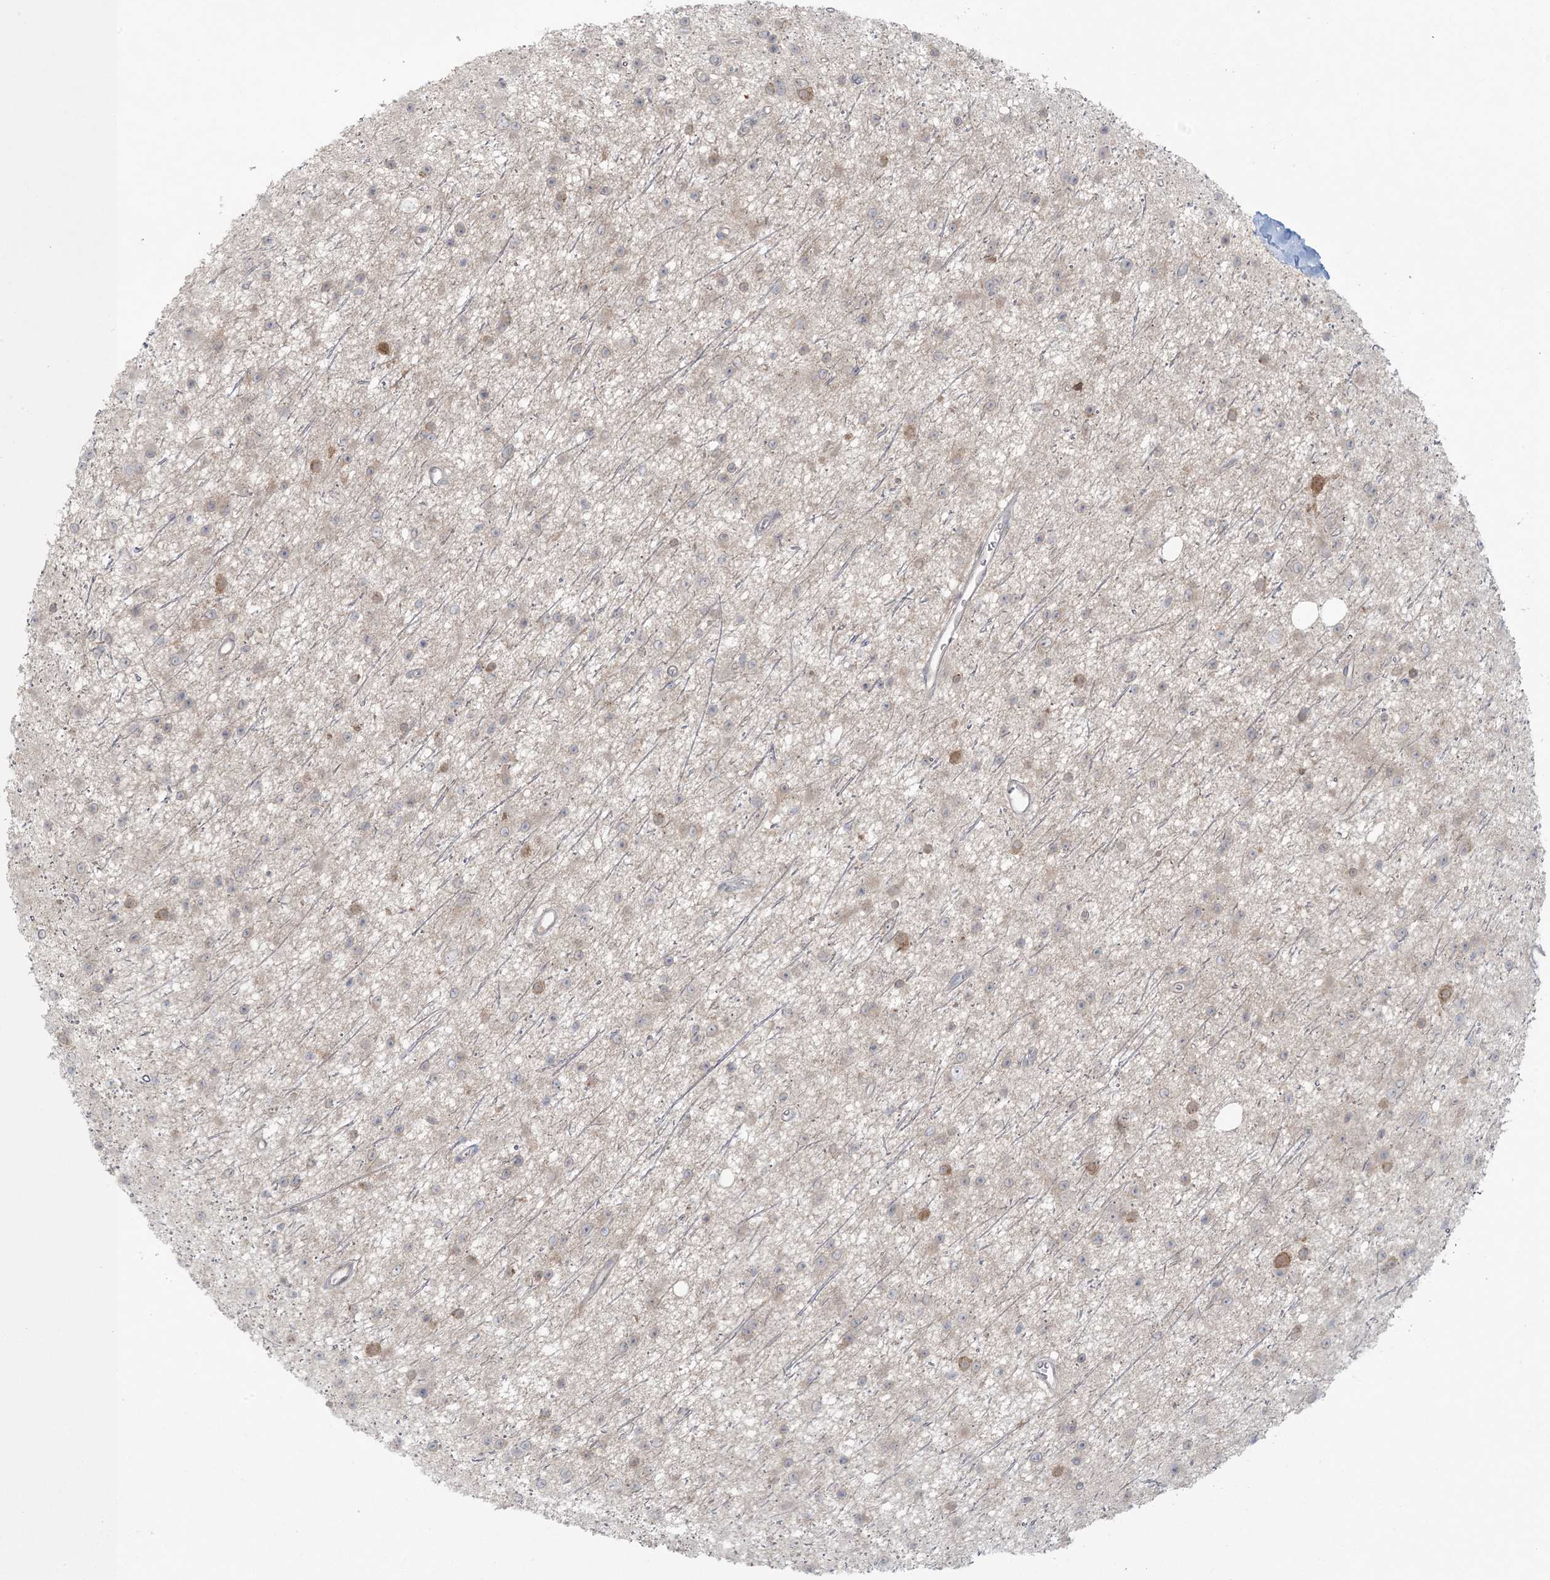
{"staining": {"intensity": "weak", "quantity": "<25%", "location": "cytoplasmic/membranous"}, "tissue": "glioma", "cell_type": "Tumor cells", "image_type": "cancer", "snomed": [{"axis": "morphology", "description": "Glioma, malignant, Low grade"}, {"axis": "topography", "description": "Cerebral cortex"}], "caption": "Photomicrograph shows no significant protein staining in tumor cells of glioma.", "gene": "NRBP2", "patient": {"sex": "female", "age": 39}}